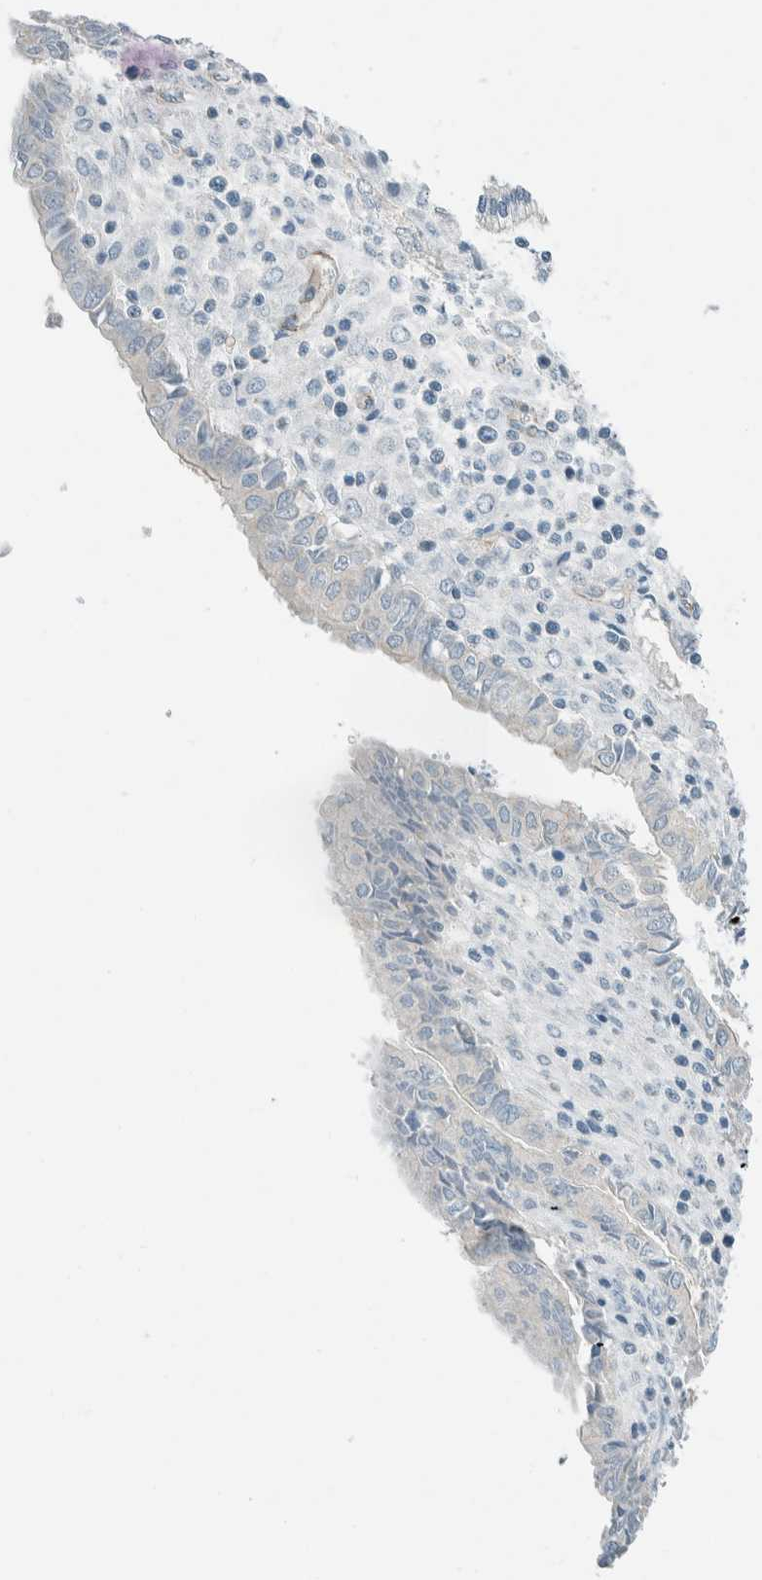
{"staining": {"intensity": "negative", "quantity": "none", "location": "none"}, "tissue": "endometrial cancer", "cell_type": "Tumor cells", "image_type": "cancer", "snomed": [{"axis": "morphology", "description": "Normal tissue, NOS"}, {"axis": "morphology", "description": "Adenocarcinoma, NOS"}, {"axis": "topography", "description": "Endometrium"}], "caption": "IHC photomicrograph of neoplastic tissue: adenocarcinoma (endometrial) stained with DAB shows no significant protein expression in tumor cells.", "gene": "SLFN12", "patient": {"sex": "female", "age": 53}}